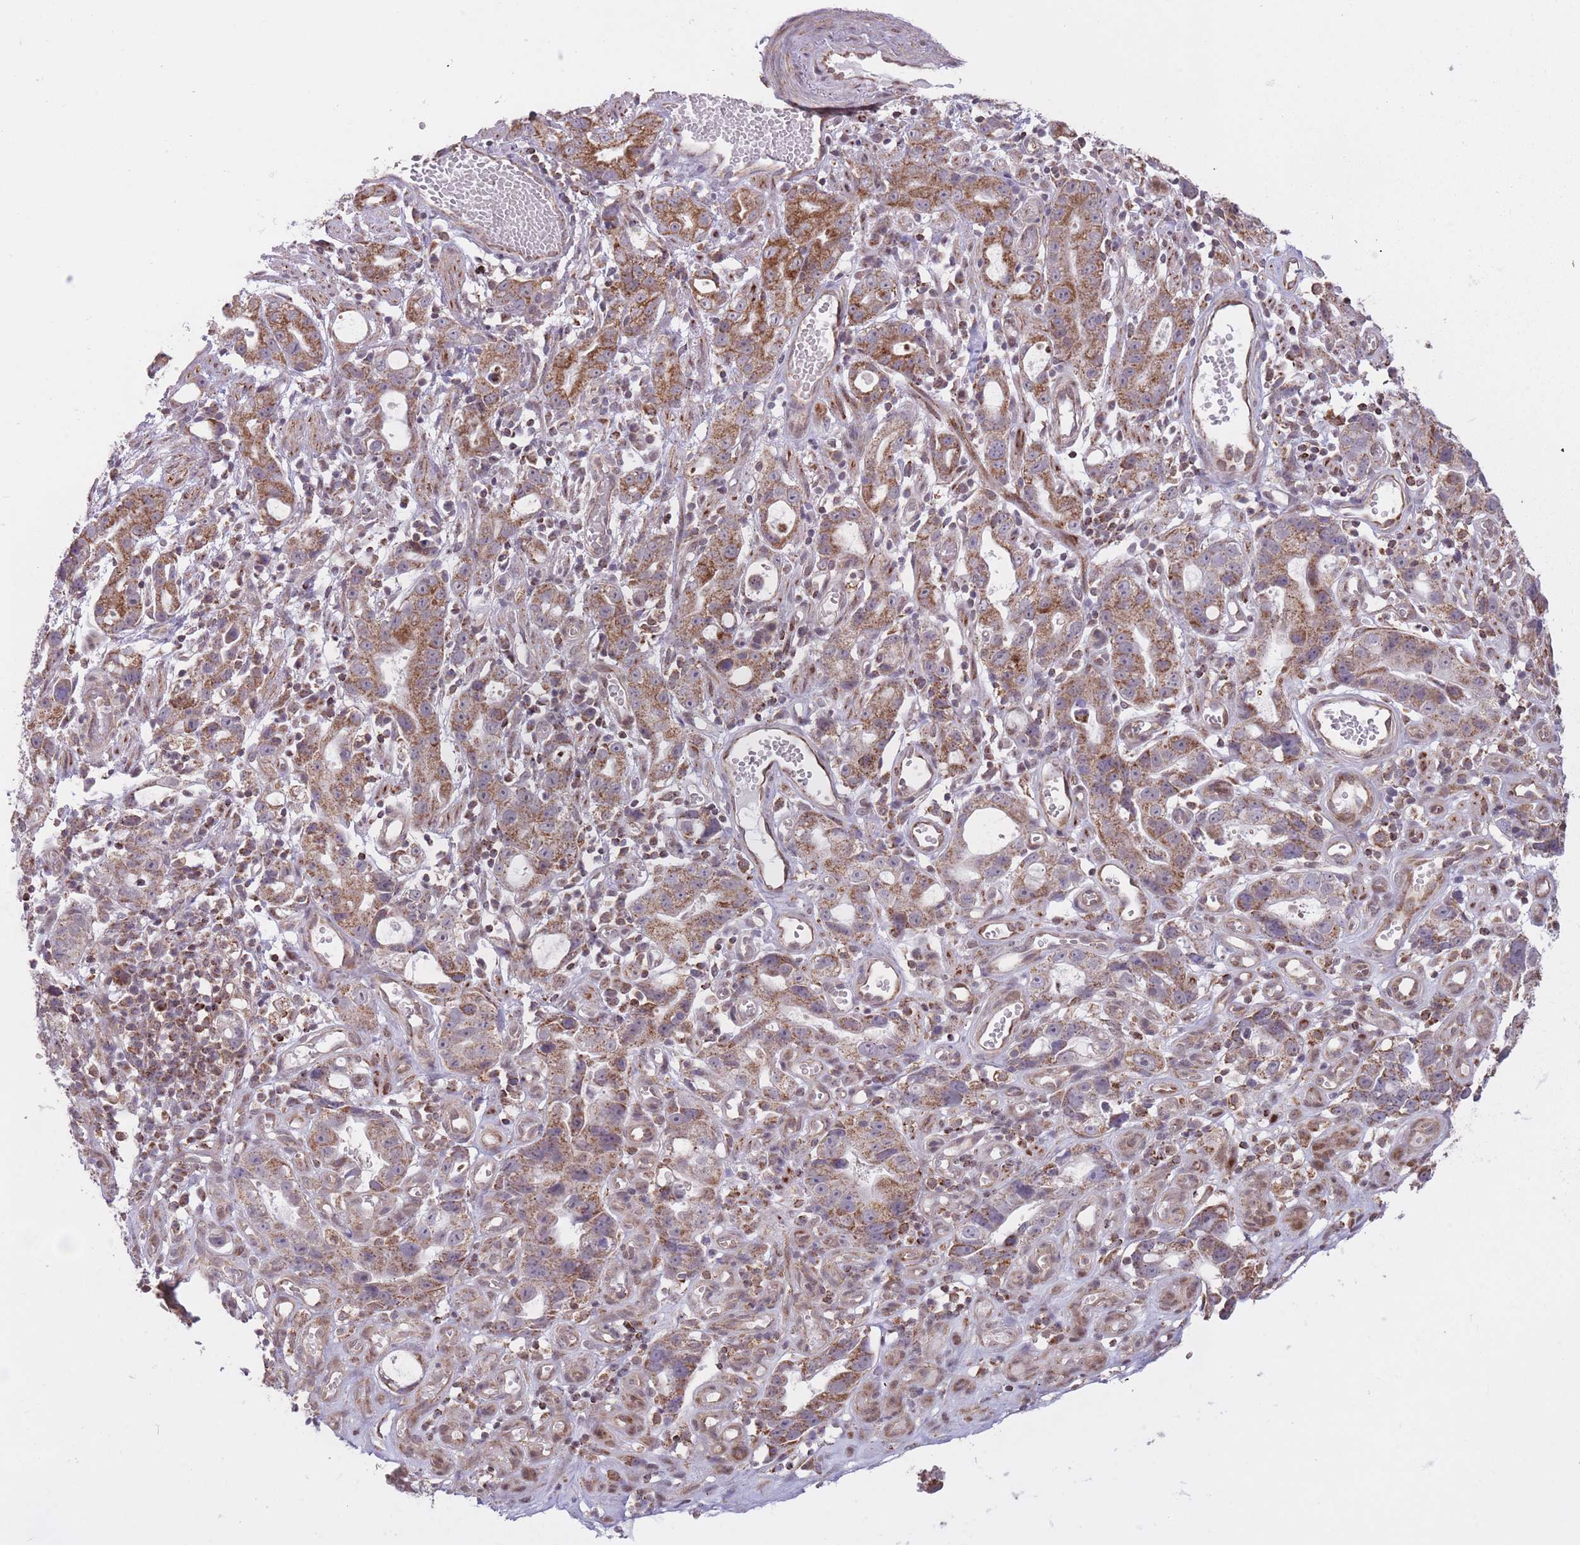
{"staining": {"intensity": "strong", "quantity": ">75%", "location": "cytoplasmic/membranous"}, "tissue": "stomach cancer", "cell_type": "Tumor cells", "image_type": "cancer", "snomed": [{"axis": "morphology", "description": "Adenocarcinoma, NOS"}, {"axis": "topography", "description": "Stomach"}], "caption": "The immunohistochemical stain shows strong cytoplasmic/membranous expression in tumor cells of stomach cancer (adenocarcinoma) tissue.", "gene": "DPYSL4", "patient": {"sex": "male", "age": 55}}